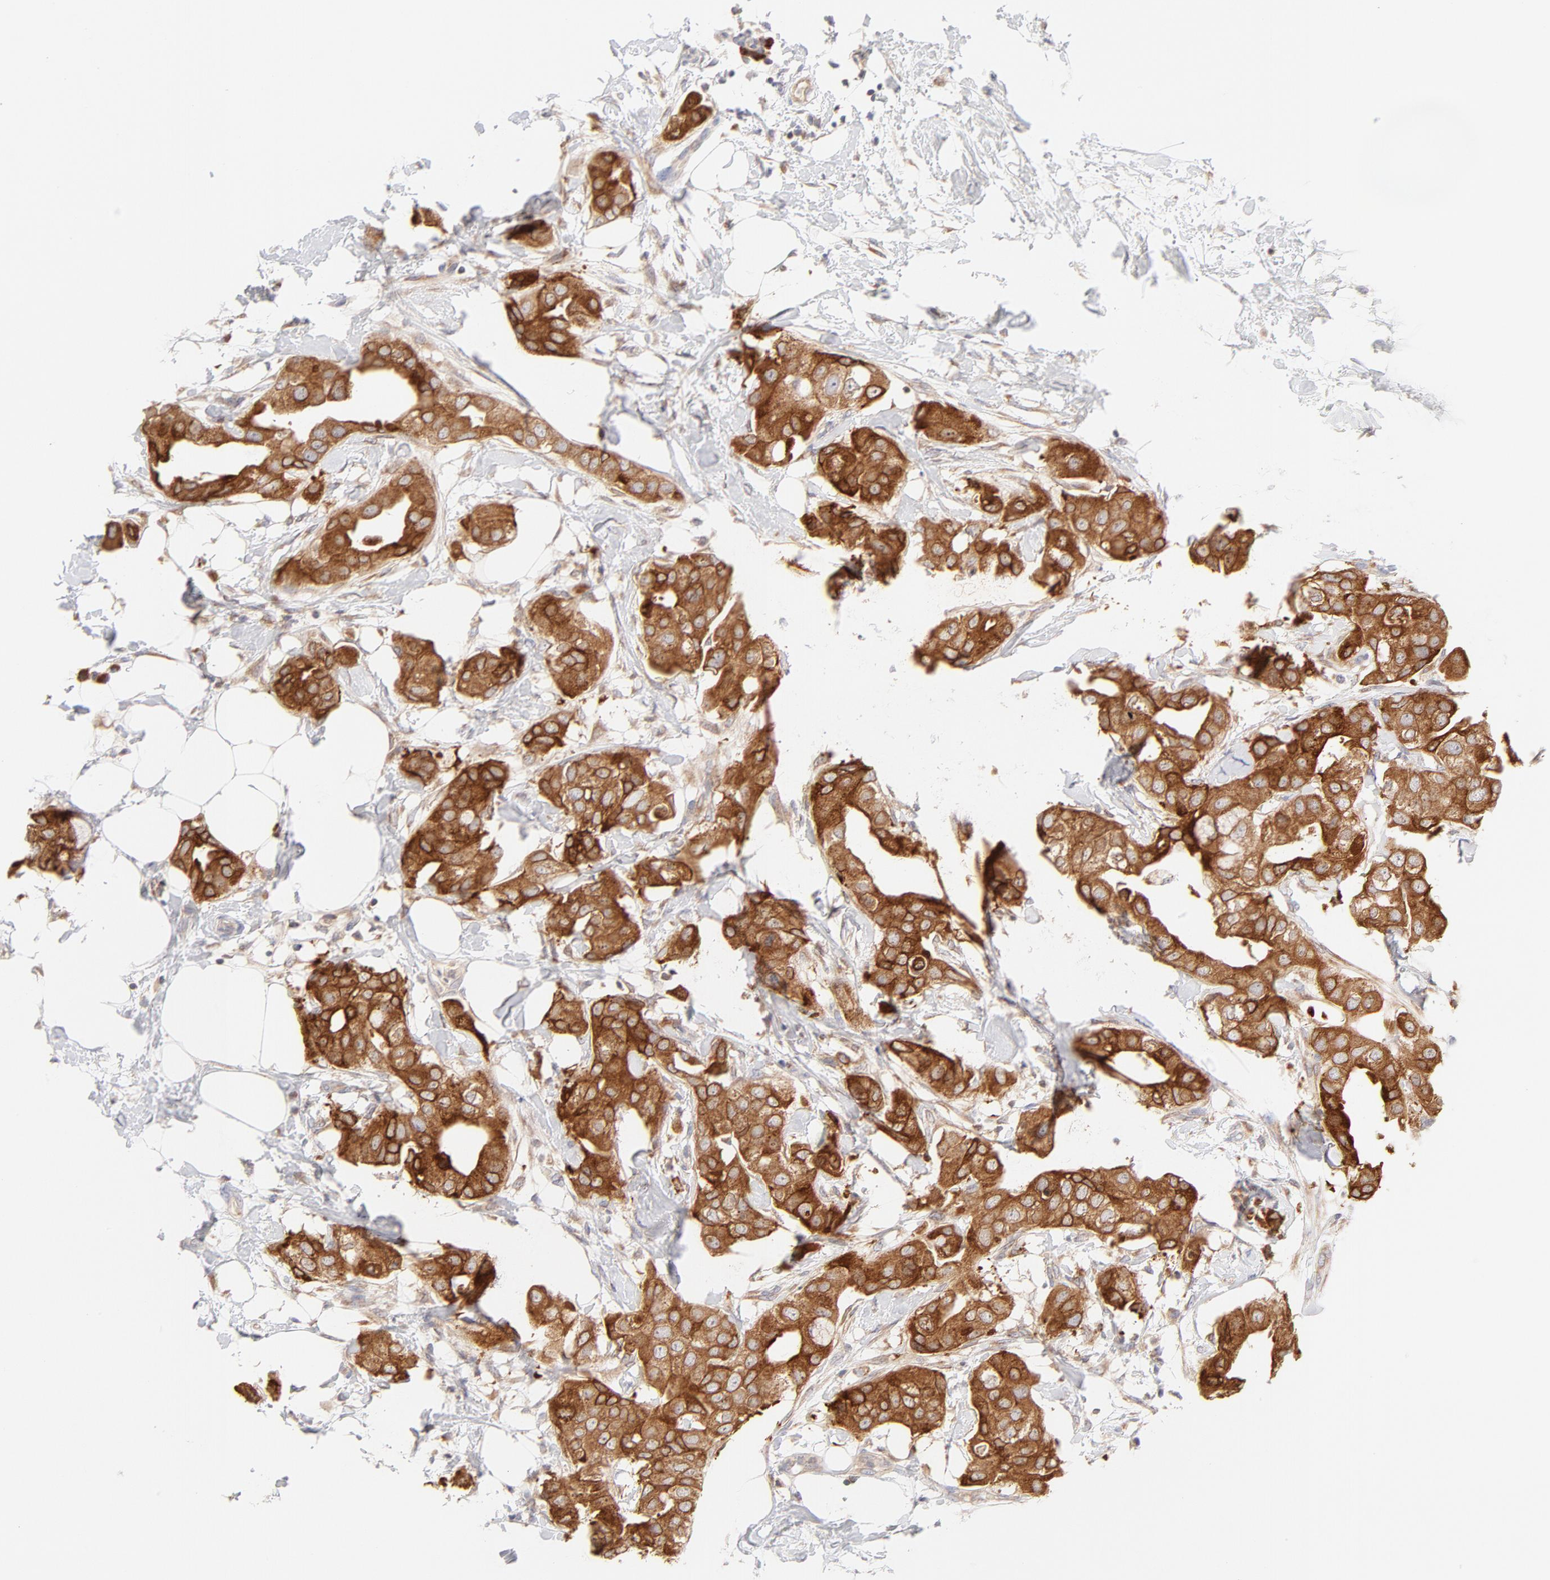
{"staining": {"intensity": "strong", "quantity": ">75%", "location": "cytoplasmic/membranous"}, "tissue": "breast cancer", "cell_type": "Tumor cells", "image_type": "cancer", "snomed": [{"axis": "morphology", "description": "Duct carcinoma"}, {"axis": "topography", "description": "Breast"}], "caption": "Immunohistochemical staining of breast cancer displays high levels of strong cytoplasmic/membranous staining in about >75% of tumor cells.", "gene": "RPS6KA1", "patient": {"sex": "female", "age": 40}}